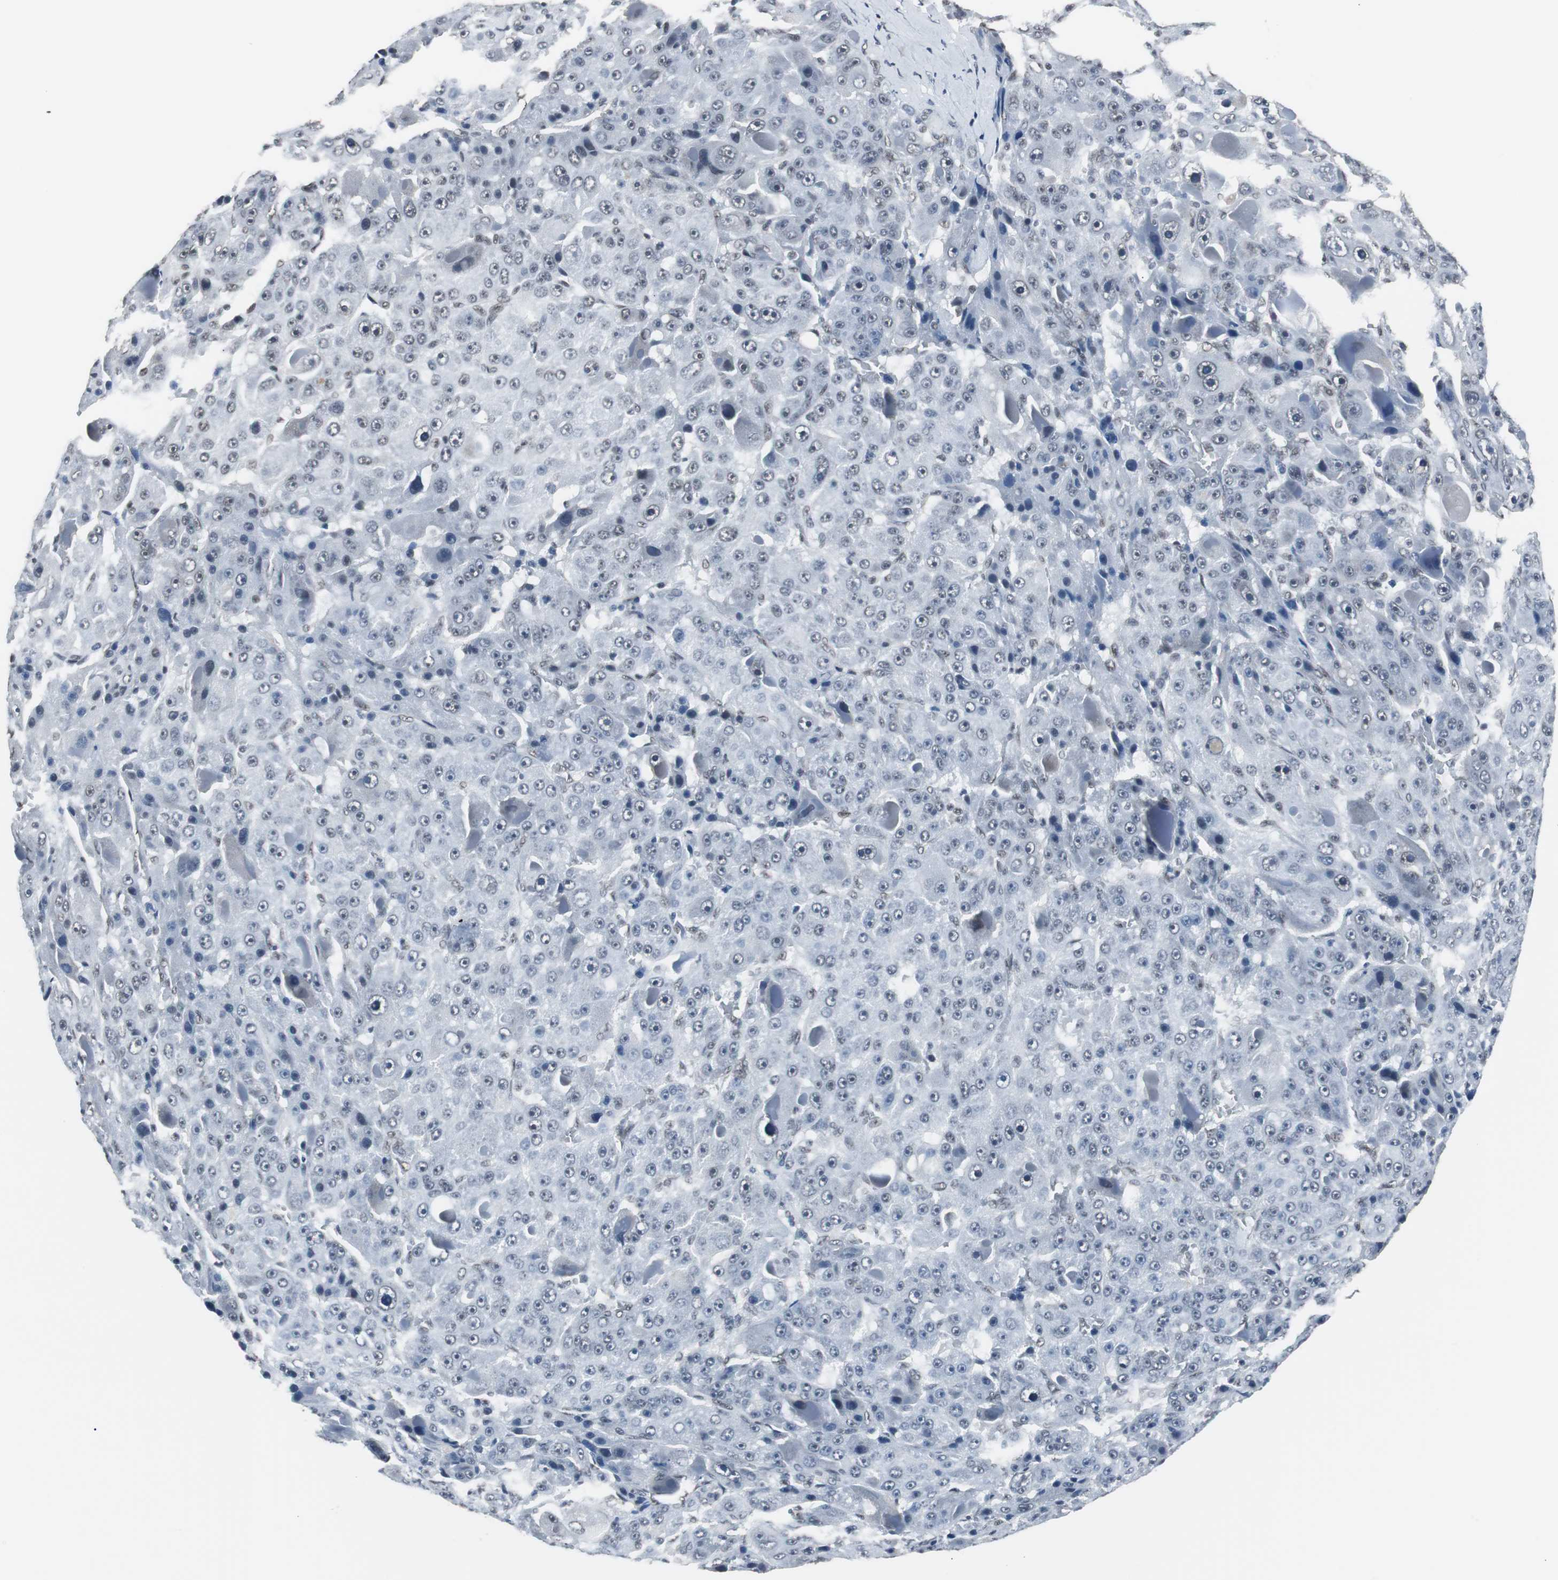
{"staining": {"intensity": "negative", "quantity": "none", "location": "none"}, "tissue": "liver cancer", "cell_type": "Tumor cells", "image_type": "cancer", "snomed": [{"axis": "morphology", "description": "Carcinoma, Hepatocellular, NOS"}, {"axis": "topography", "description": "Liver"}], "caption": "Image shows no protein expression in tumor cells of liver cancer (hepatocellular carcinoma) tissue. (Stains: DAB immunohistochemistry (IHC) with hematoxylin counter stain, Microscopy: brightfield microscopy at high magnification).", "gene": "TAF7", "patient": {"sex": "male", "age": 76}}